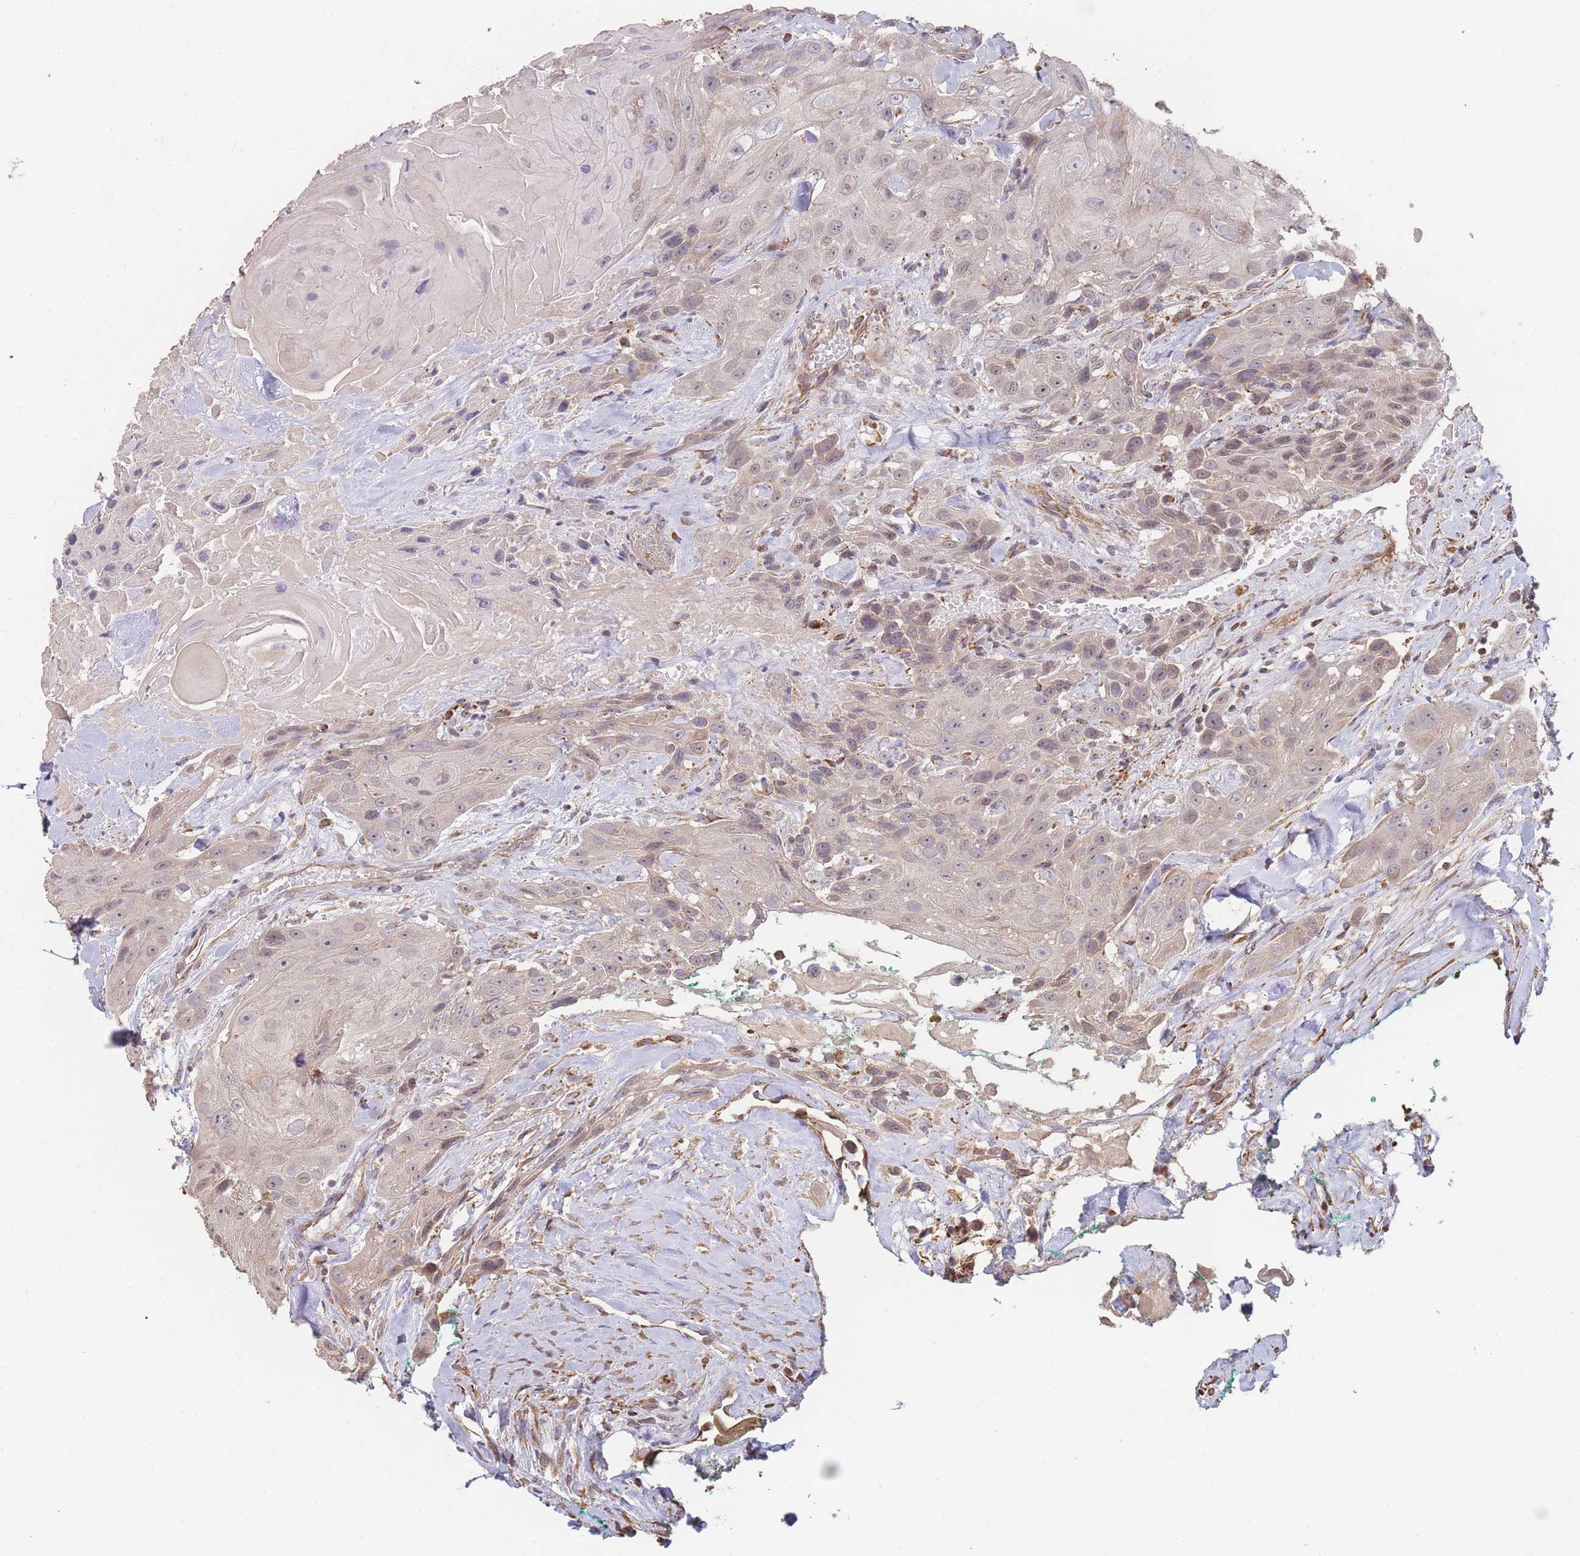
{"staining": {"intensity": "weak", "quantity": "<25%", "location": "nuclear"}, "tissue": "head and neck cancer", "cell_type": "Tumor cells", "image_type": "cancer", "snomed": [{"axis": "morphology", "description": "Squamous cell carcinoma, NOS"}, {"axis": "topography", "description": "Head-Neck"}], "caption": "Squamous cell carcinoma (head and neck) was stained to show a protein in brown. There is no significant staining in tumor cells. (Immunohistochemistry (ihc), brightfield microscopy, high magnification).", "gene": "PXMP4", "patient": {"sex": "male", "age": 81}}